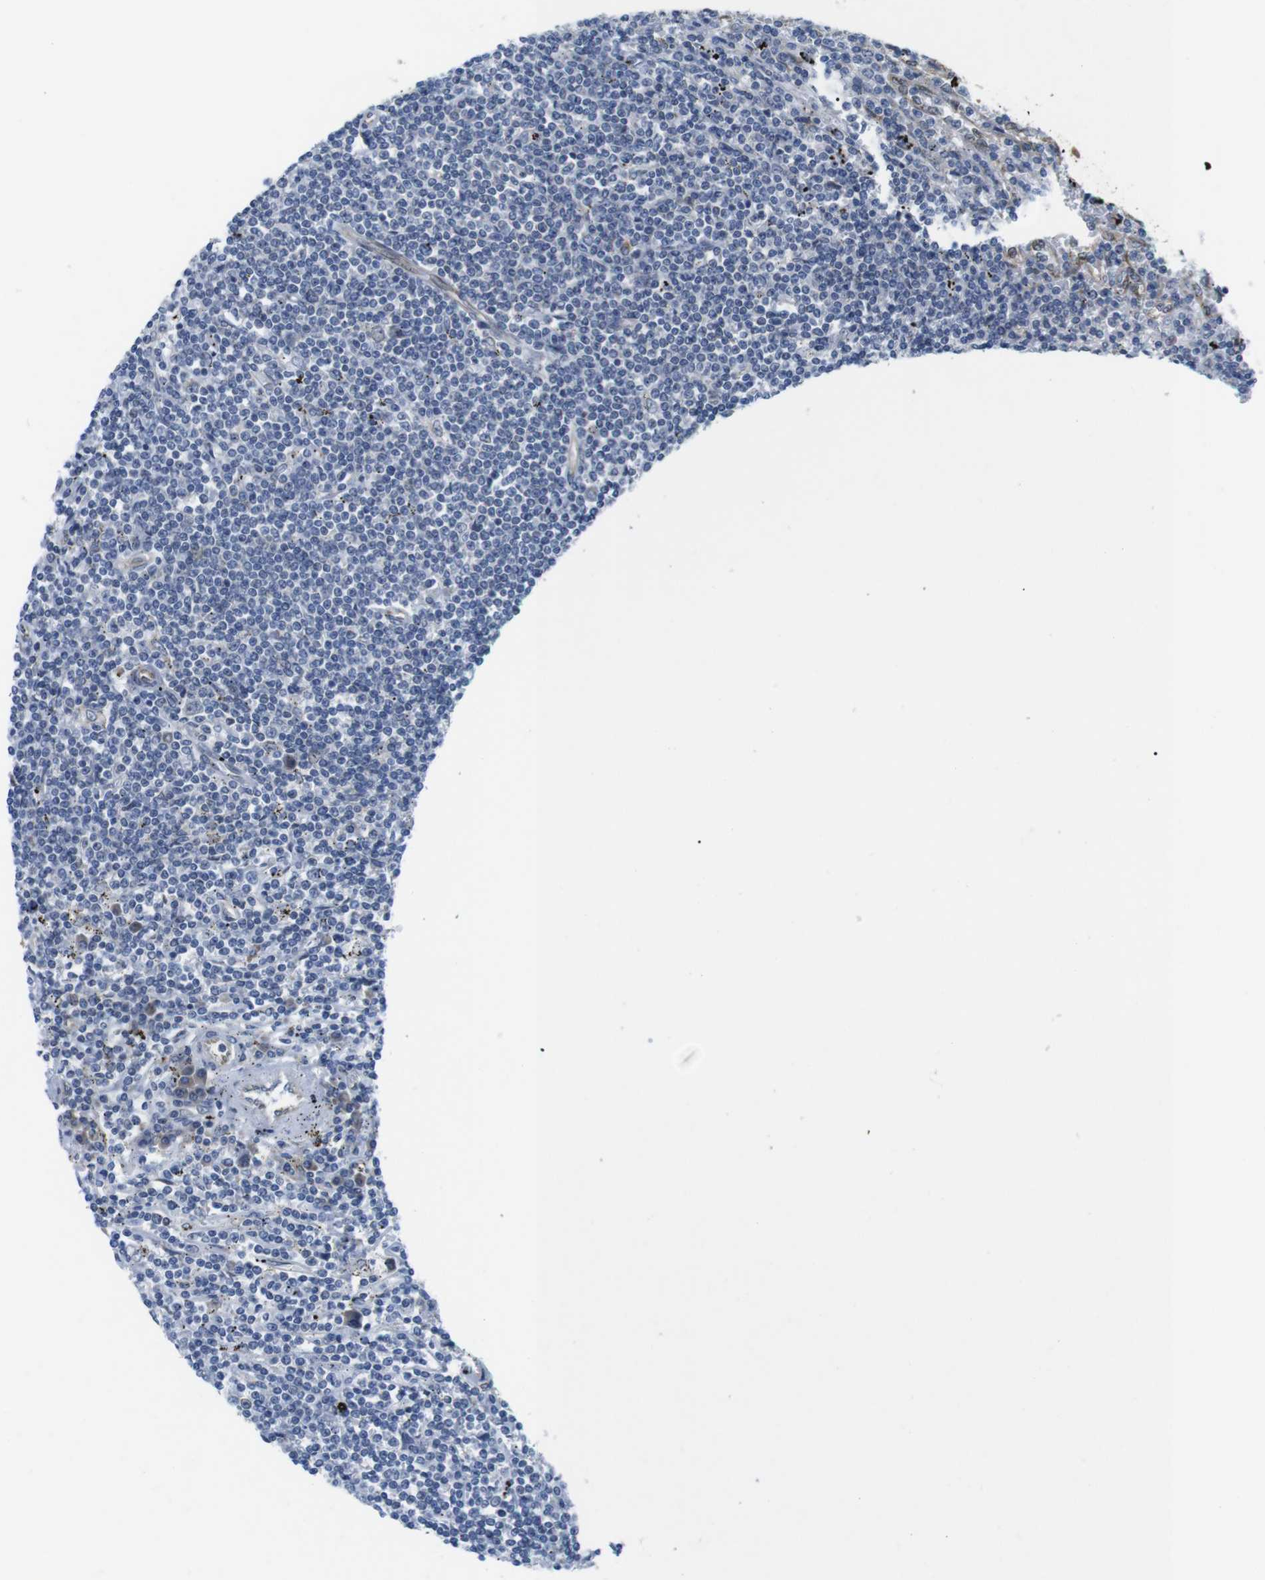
{"staining": {"intensity": "negative", "quantity": "none", "location": "none"}, "tissue": "lymphoma", "cell_type": "Tumor cells", "image_type": "cancer", "snomed": [{"axis": "morphology", "description": "Malignant lymphoma, non-Hodgkin's type, Low grade"}, {"axis": "topography", "description": "Spleen"}], "caption": "Image shows no protein positivity in tumor cells of lymphoma tissue.", "gene": "HACD3", "patient": {"sex": "male", "age": 76}}